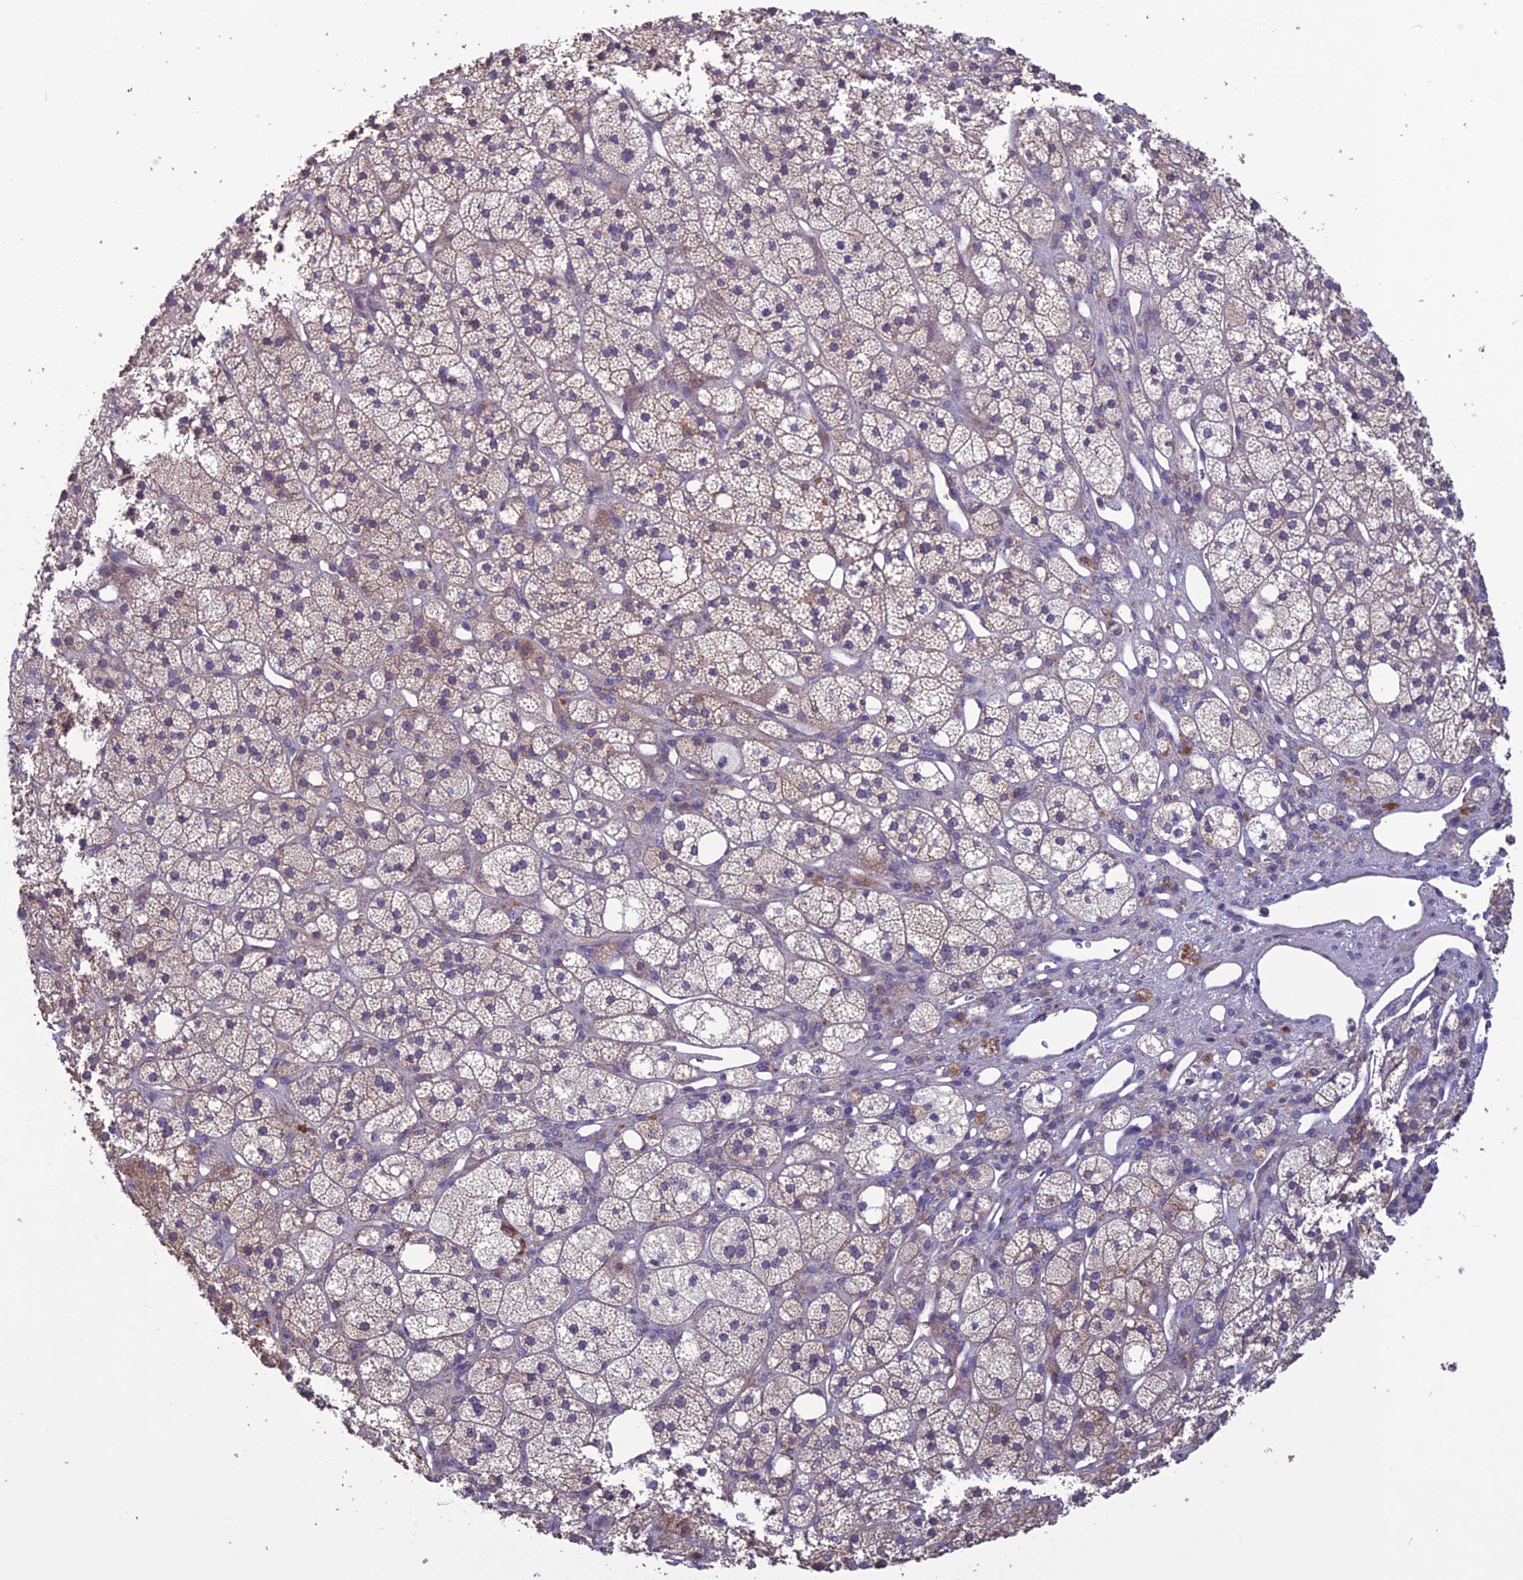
{"staining": {"intensity": "weak", "quantity": "<25%", "location": "cytoplasmic/membranous"}, "tissue": "adrenal gland", "cell_type": "Glandular cells", "image_type": "normal", "snomed": [{"axis": "morphology", "description": "Normal tissue, NOS"}, {"axis": "topography", "description": "Adrenal gland"}], "caption": "Immunohistochemistry image of benign human adrenal gland stained for a protein (brown), which shows no positivity in glandular cells.", "gene": "C2orf76", "patient": {"sex": "male", "age": 61}}